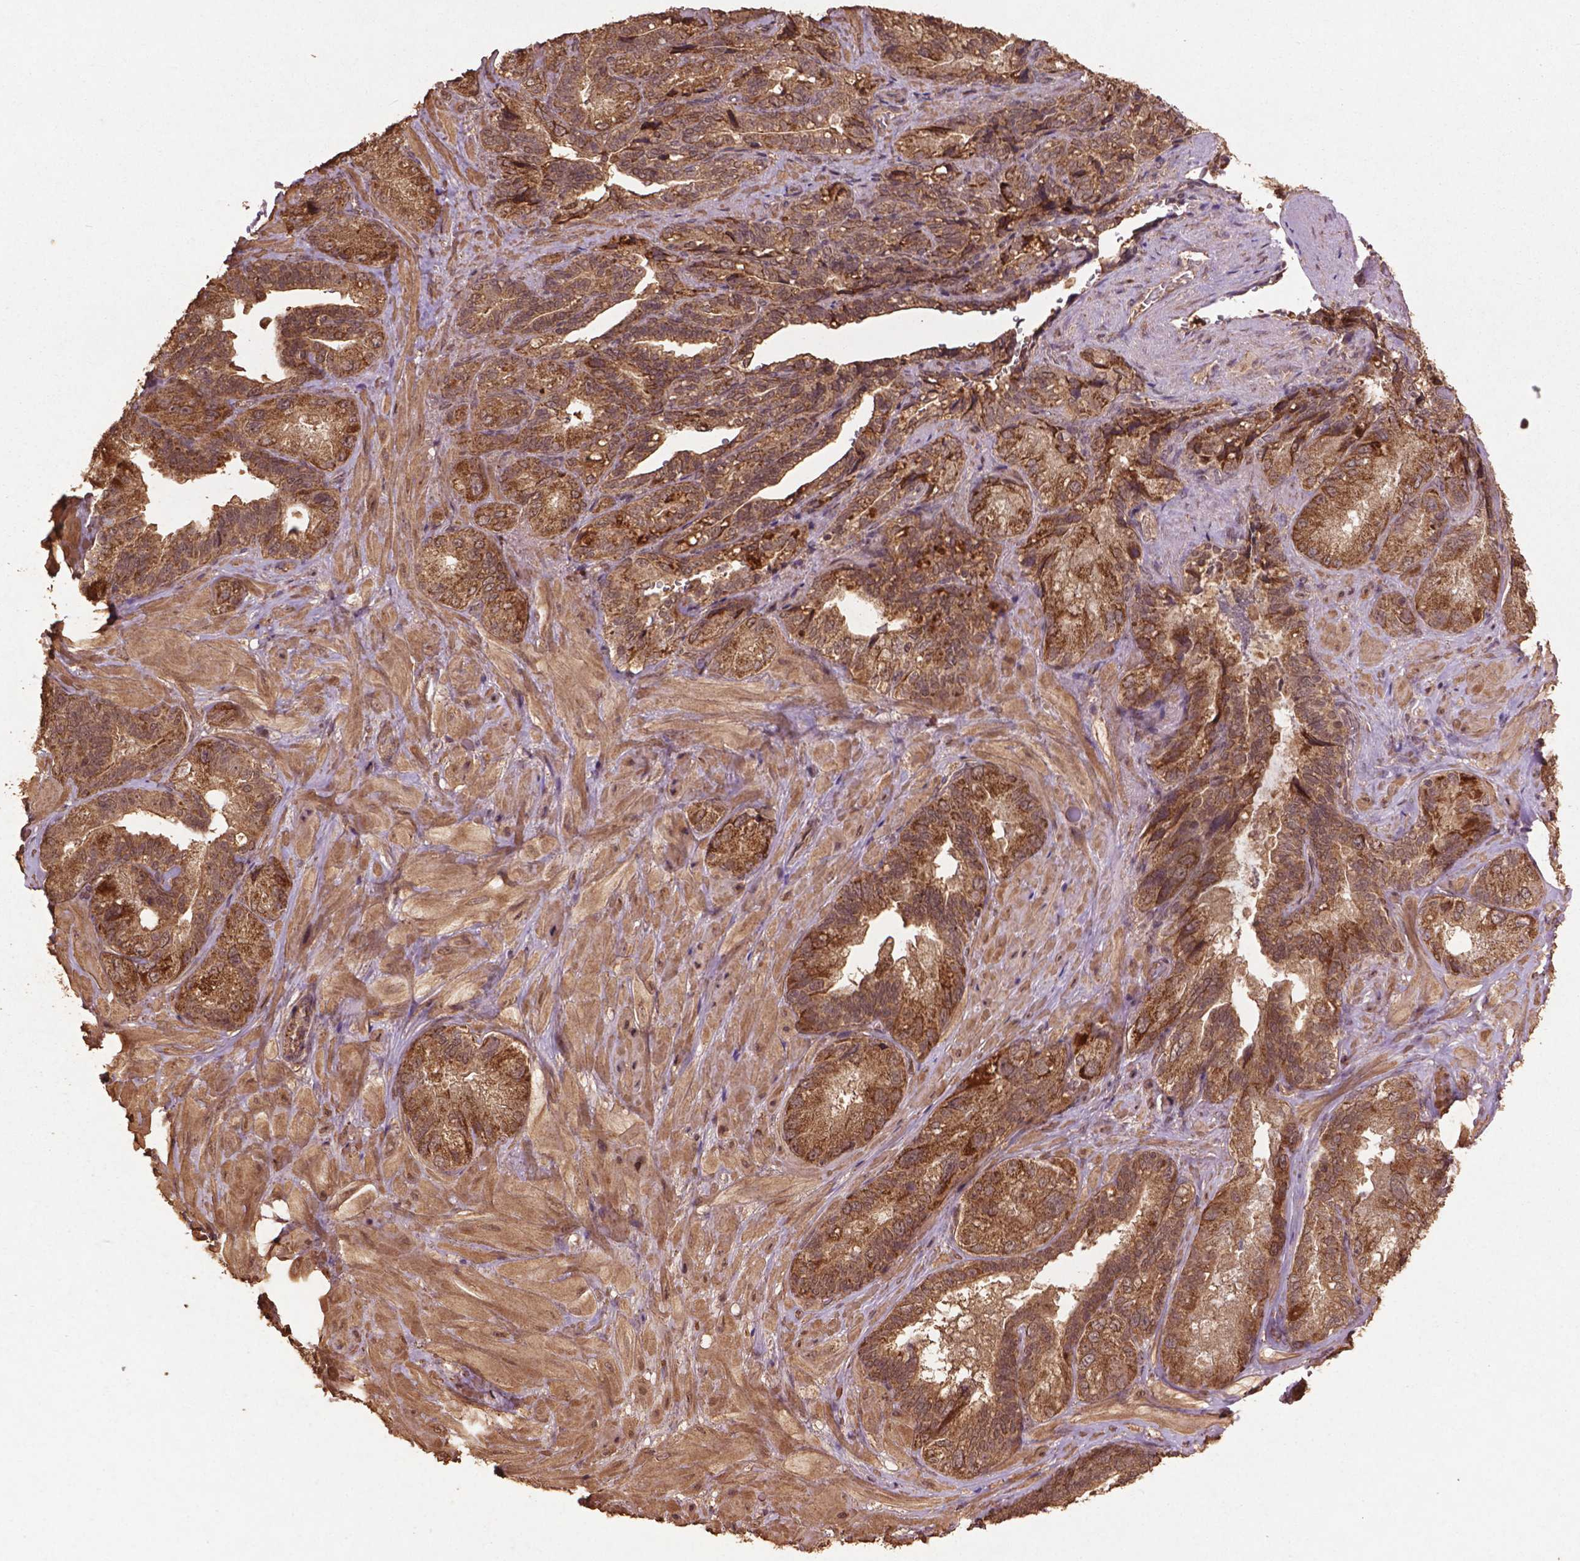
{"staining": {"intensity": "moderate", "quantity": ">75%", "location": "cytoplasmic/membranous,nuclear"}, "tissue": "seminal vesicle", "cell_type": "Glandular cells", "image_type": "normal", "snomed": [{"axis": "morphology", "description": "Normal tissue, NOS"}, {"axis": "topography", "description": "Seminal veicle"}], "caption": "Human seminal vesicle stained with a brown dye reveals moderate cytoplasmic/membranous,nuclear positive staining in about >75% of glandular cells.", "gene": "BABAM1", "patient": {"sex": "male", "age": 69}}